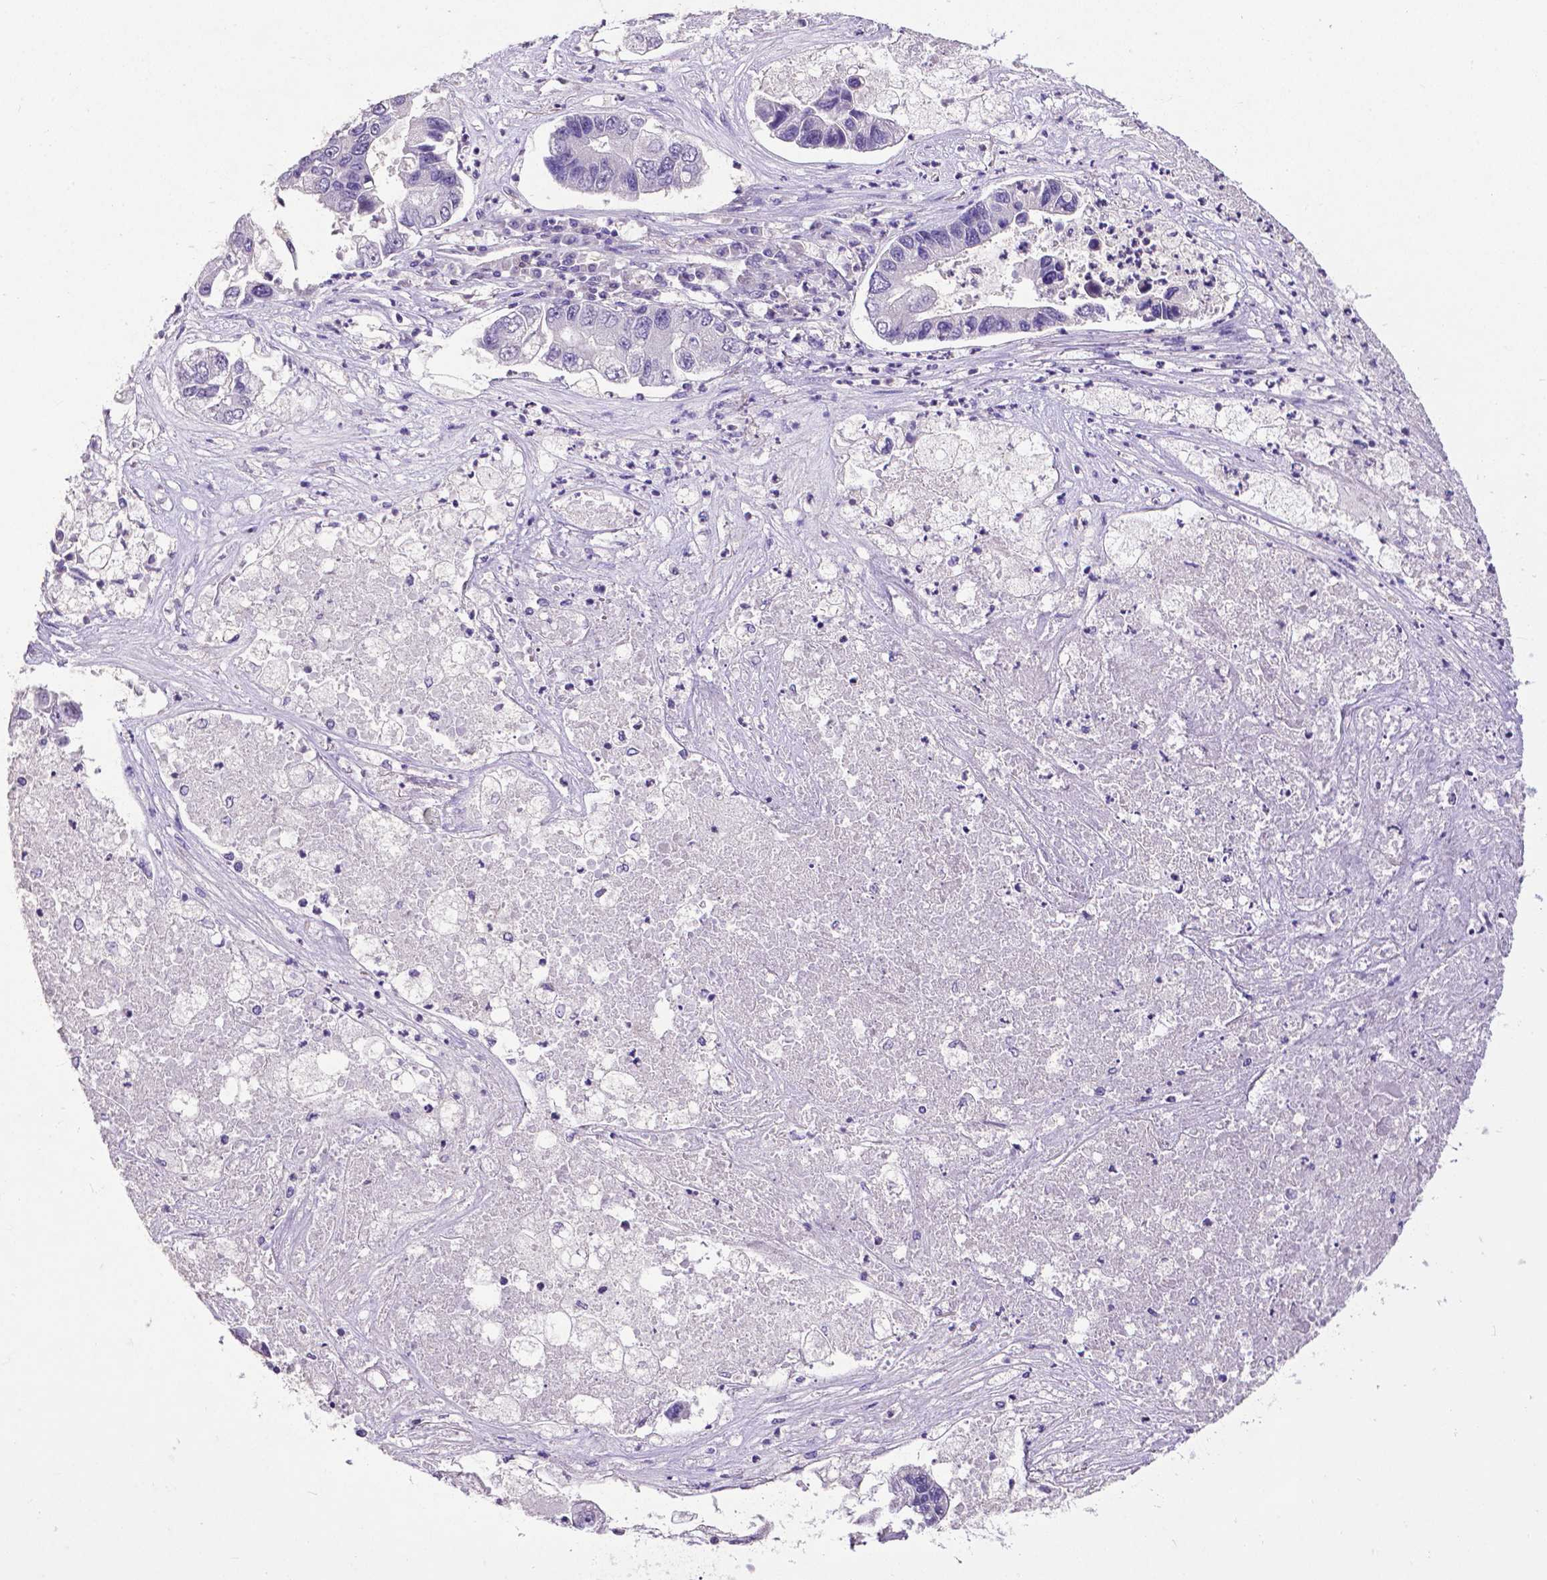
{"staining": {"intensity": "negative", "quantity": "none", "location": "none"}, "tissue": "lung cancer", "cell_type": "Tumor cells", "image_type": "cancer", "snomed": [{"axis": "morphology", "description": "Adenocarcinoma, NOS"}, {"axis": "topography", "description": "Bronchus"}, {"axis": "topography", "description": "Lung"}], "caption": "Tumor cells are negative for protein expression in human lung cancer (adenocarcinoma). Brightfield microscopy of immunohistochemistry stained with DAB (3,3'-diaminobenzidine) (brown) and hematoxylin (blue), captured at high magnification.", "gene": "CD4", "patient": {"sex": "female", "age": 51}}